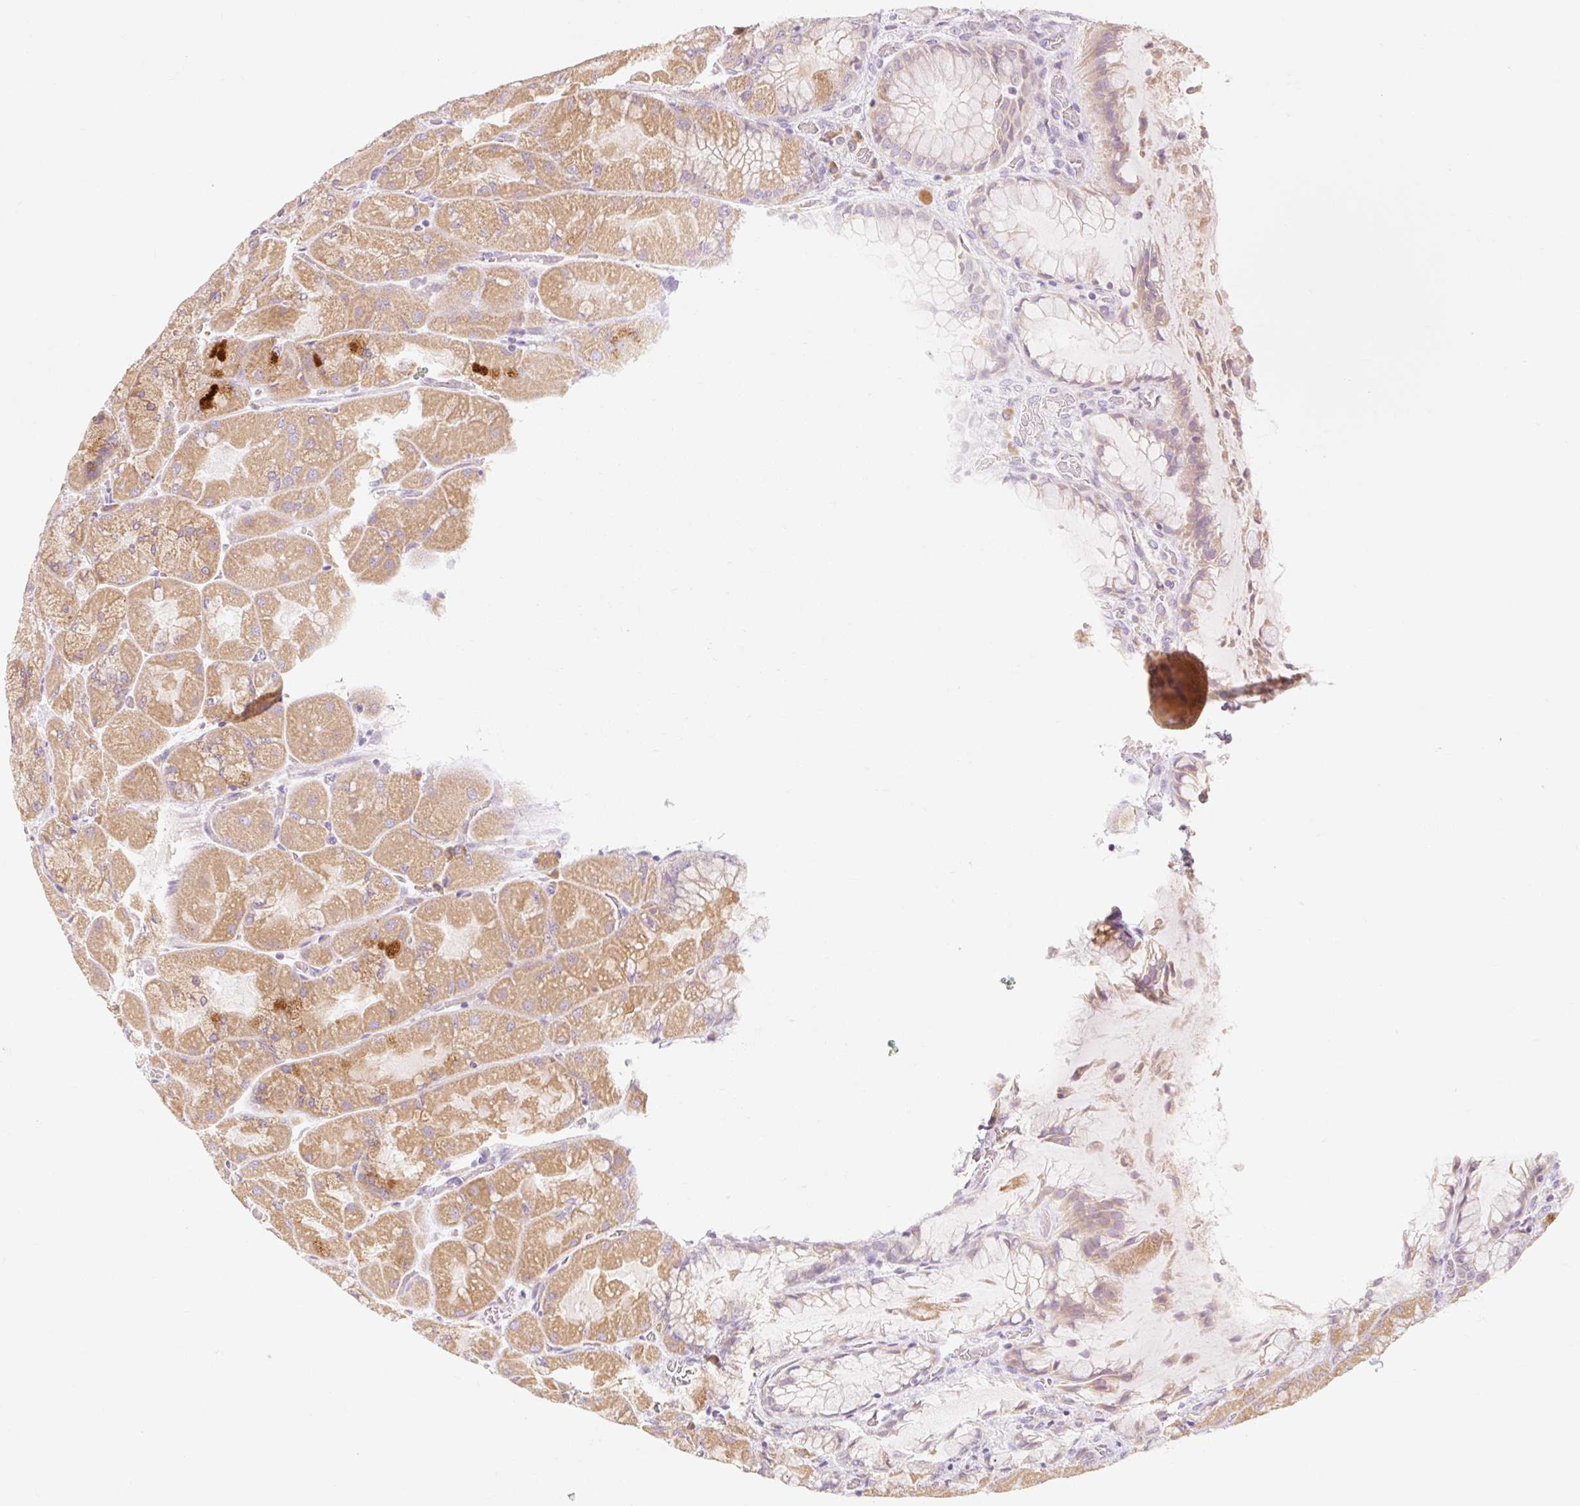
{"staining": {"intensity": "strong", "quantity": "25%-75%", "location": "cytoplasmic/membranous"}, "tissue": "stomach", "cell_type": "Glandular cells", "image_type": "normal", "snomed": [{"axis": "morphology", "description": "Normal tissue, NOS"}, {"axis": "topography", "description": "Stomach"}], "caption": "DAB (3,3'-diaminobenzidine) immunohistochemical staining of normal human stomach demonstrates strong cytoplasmic/membranous protein expression in about 25%-75% of glandular cells. The staining is performed using DAB (3,3'-diaminobenzidine) brown chromogen to label protein expression. The nuclei are counter-stained blue using hematoxylin.", "gene": "MYO1D", "patient": {"sex": "female", "age": 61}}